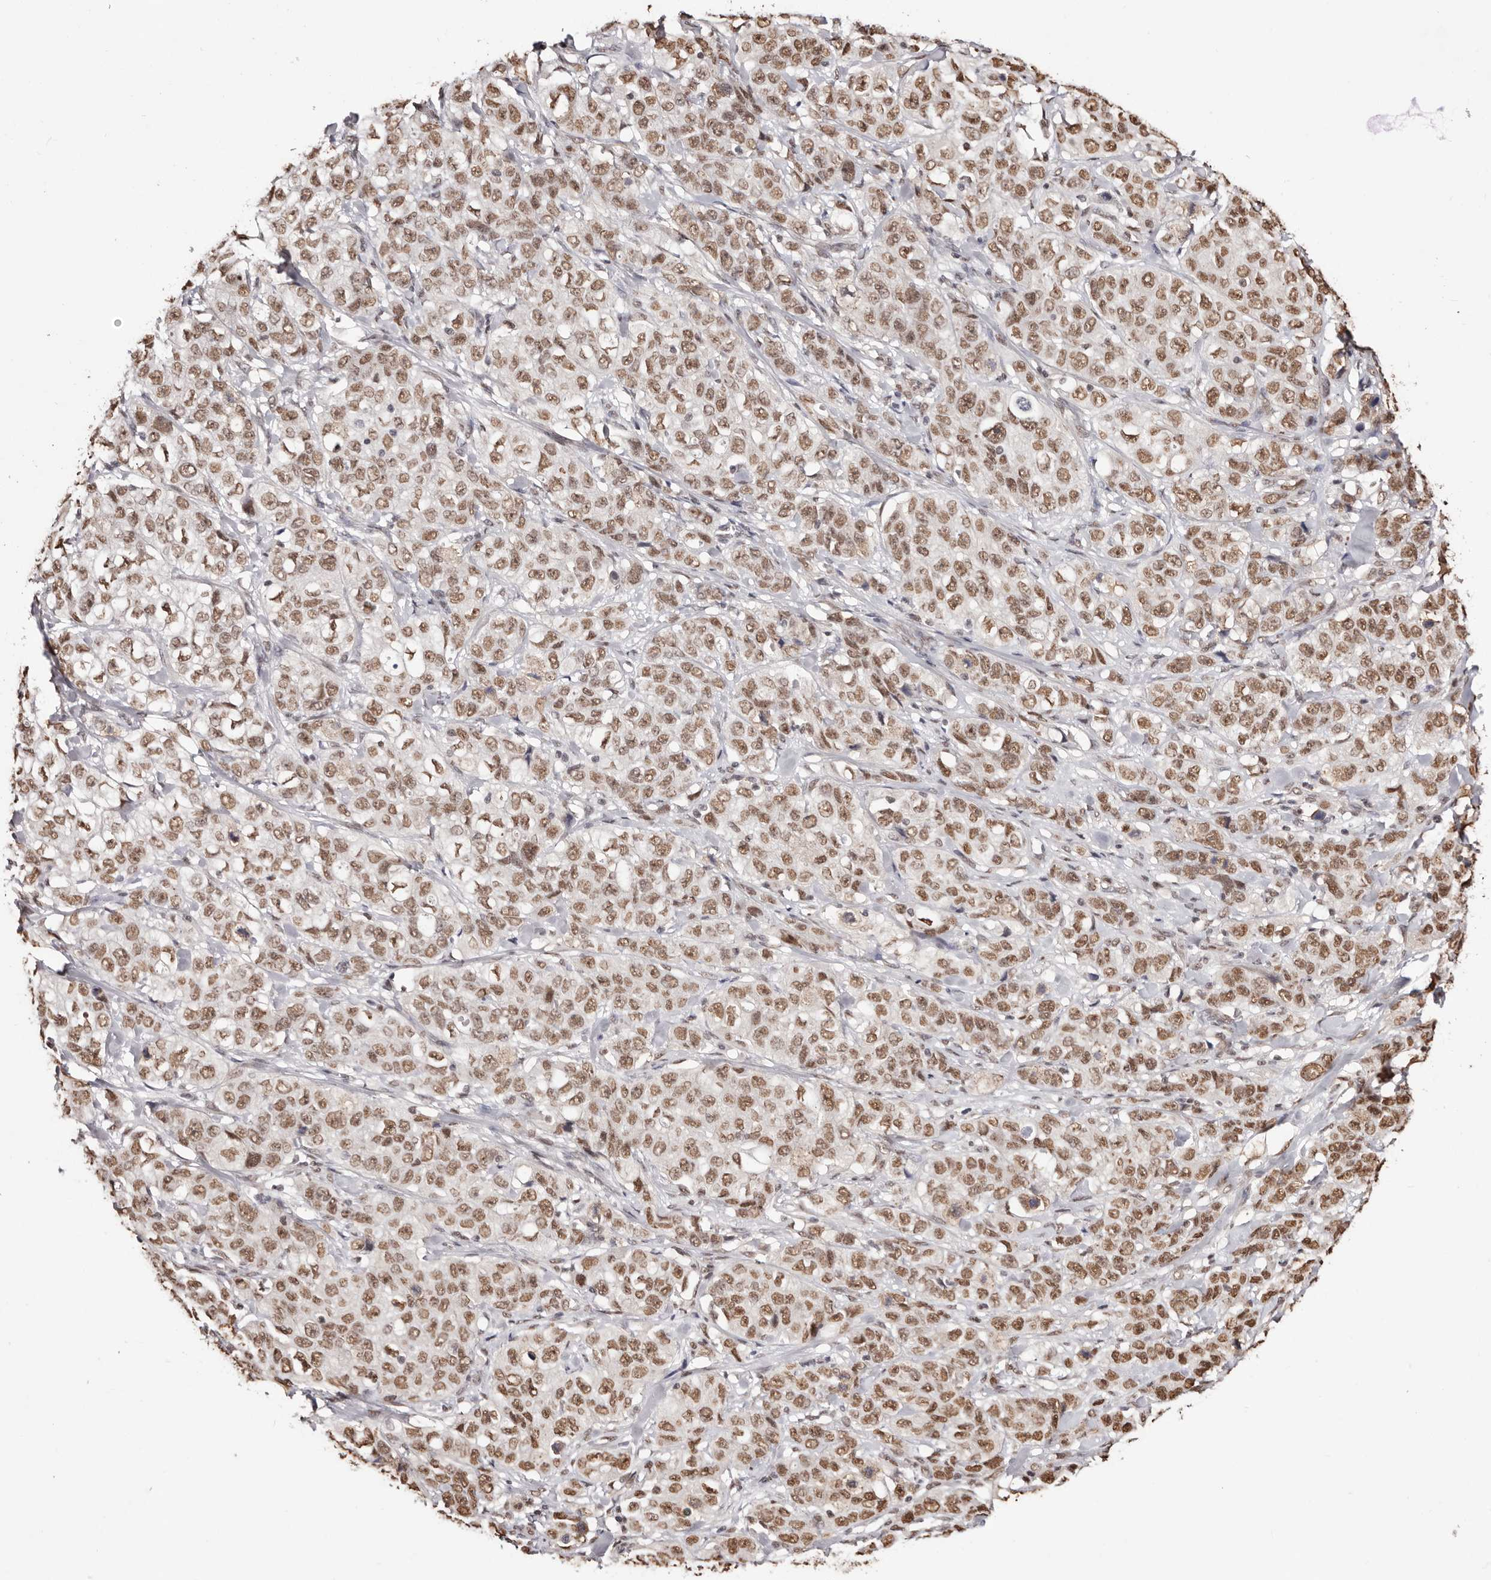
{"staining": {"intensity": "moderate", "quantity": ">75%", "location": "nuclear"}, "tissue": "stomach cancer", "cell_type": "Tumor cells", "image_type": "cancer", "snomed": [{"axis": "morphology", "description": "Adenocarcinoma, NOS"}, {"axis": "topography", "description": "Stomach"}], "caption": "IHC photomicrograph of adenocarcinoma (stomach) stained for a protein (brown), which shows medium levels of moderate nuclear expression in approximately >75% of tumor cells.", "gene": "BICRAL", "patient": {"sex": "male", "age": 48}}